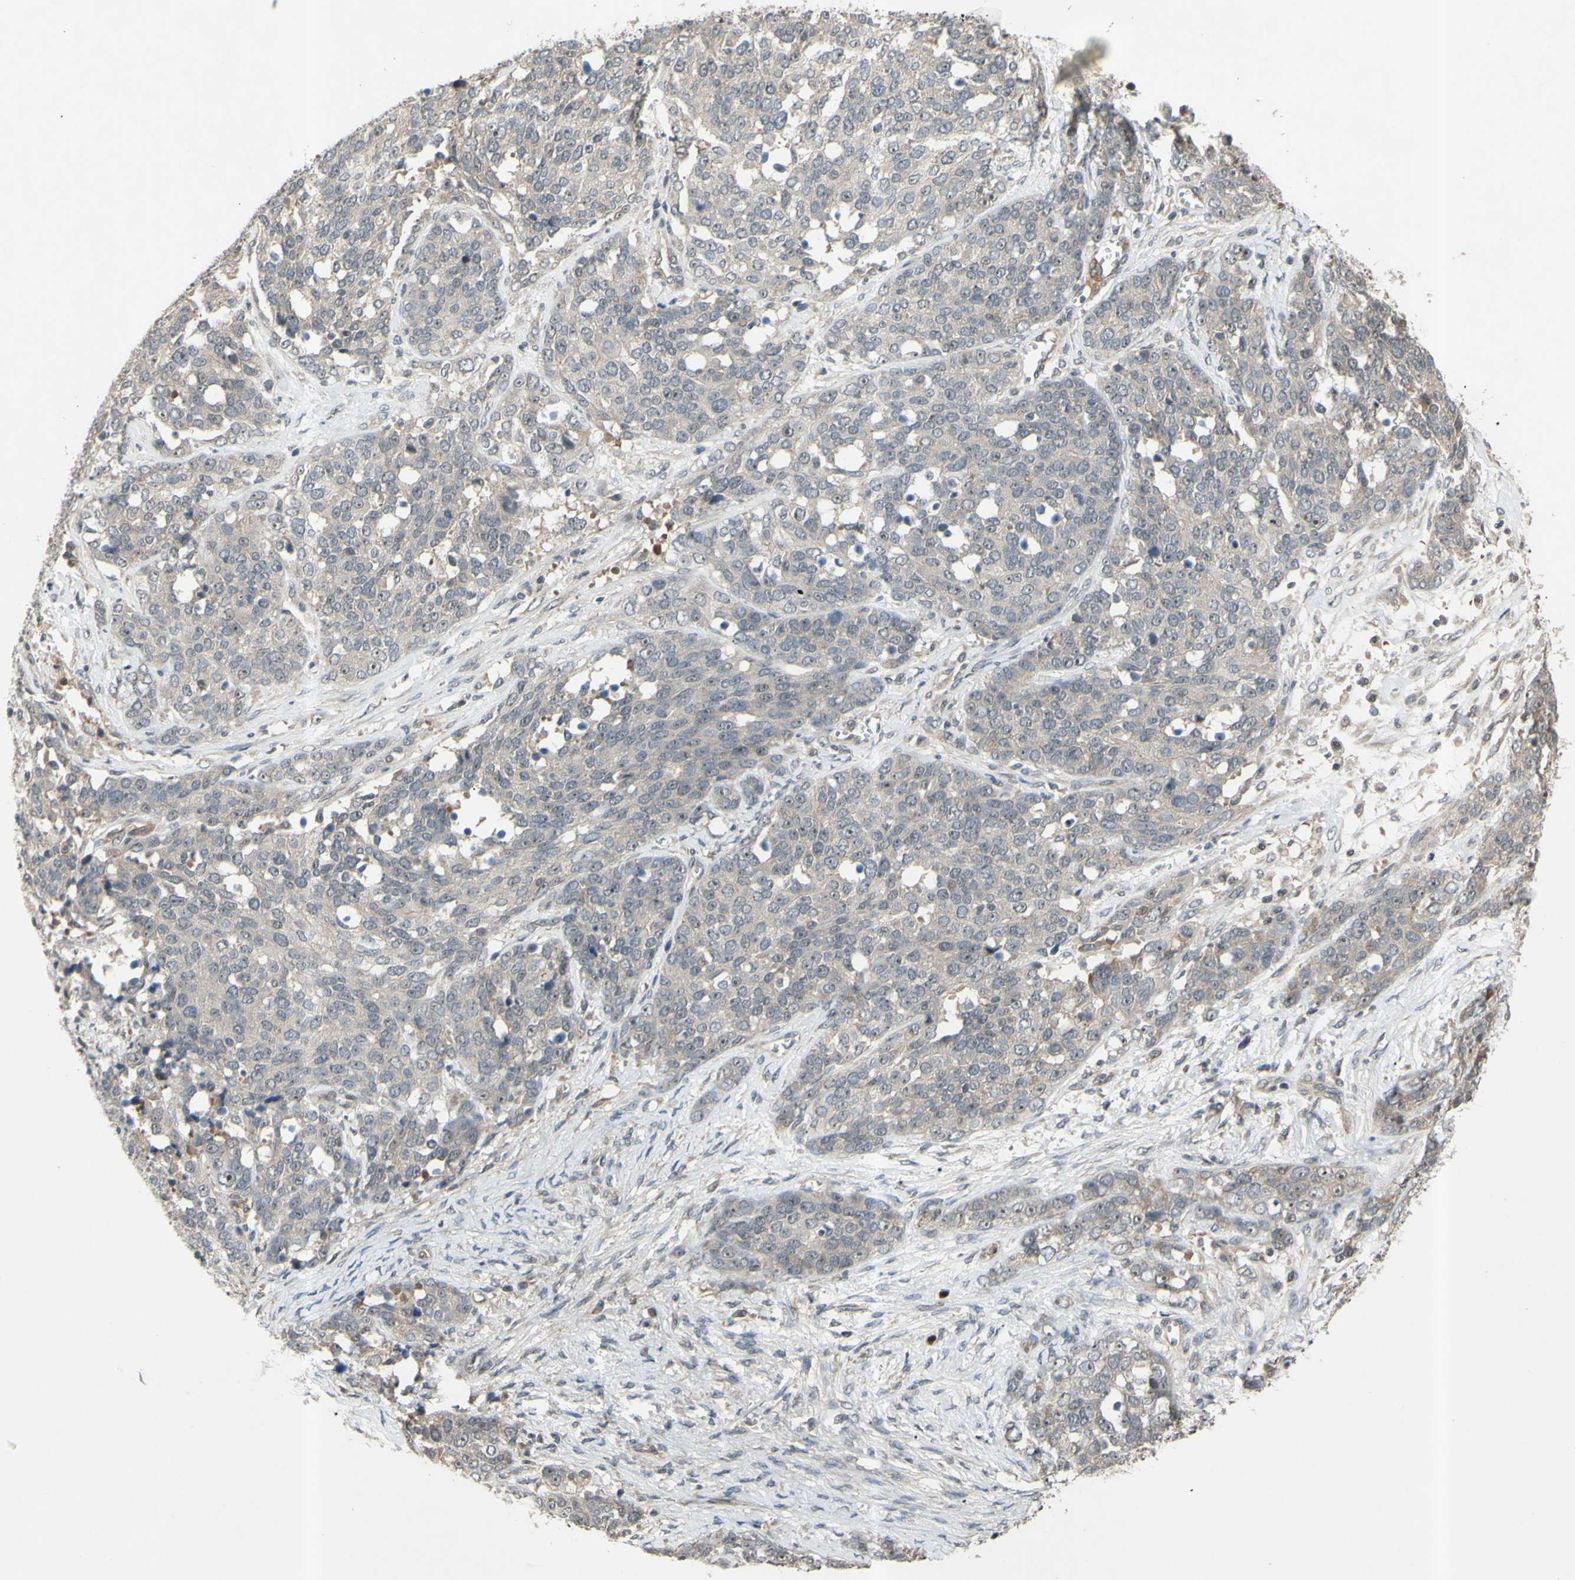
{"staining": {"intensity": "negative", "quantity": "none", "location": "none"}, "tissue": "ovarian cancer", "cell_type": "Tumor cells", "image_type": "cancer", "snomed": [{"axis": "morphology", "description": "Cystadenocarcinoma, serous, NOS"}, {"axis": "topography", "description": "Ovary"}], "caption": "IHC of human serous cystadenocarcinoma (ovarian) exhibits no expression in tumor cells.", "gene": "ALK", "patient": {"sex": "female", "age": 44}}